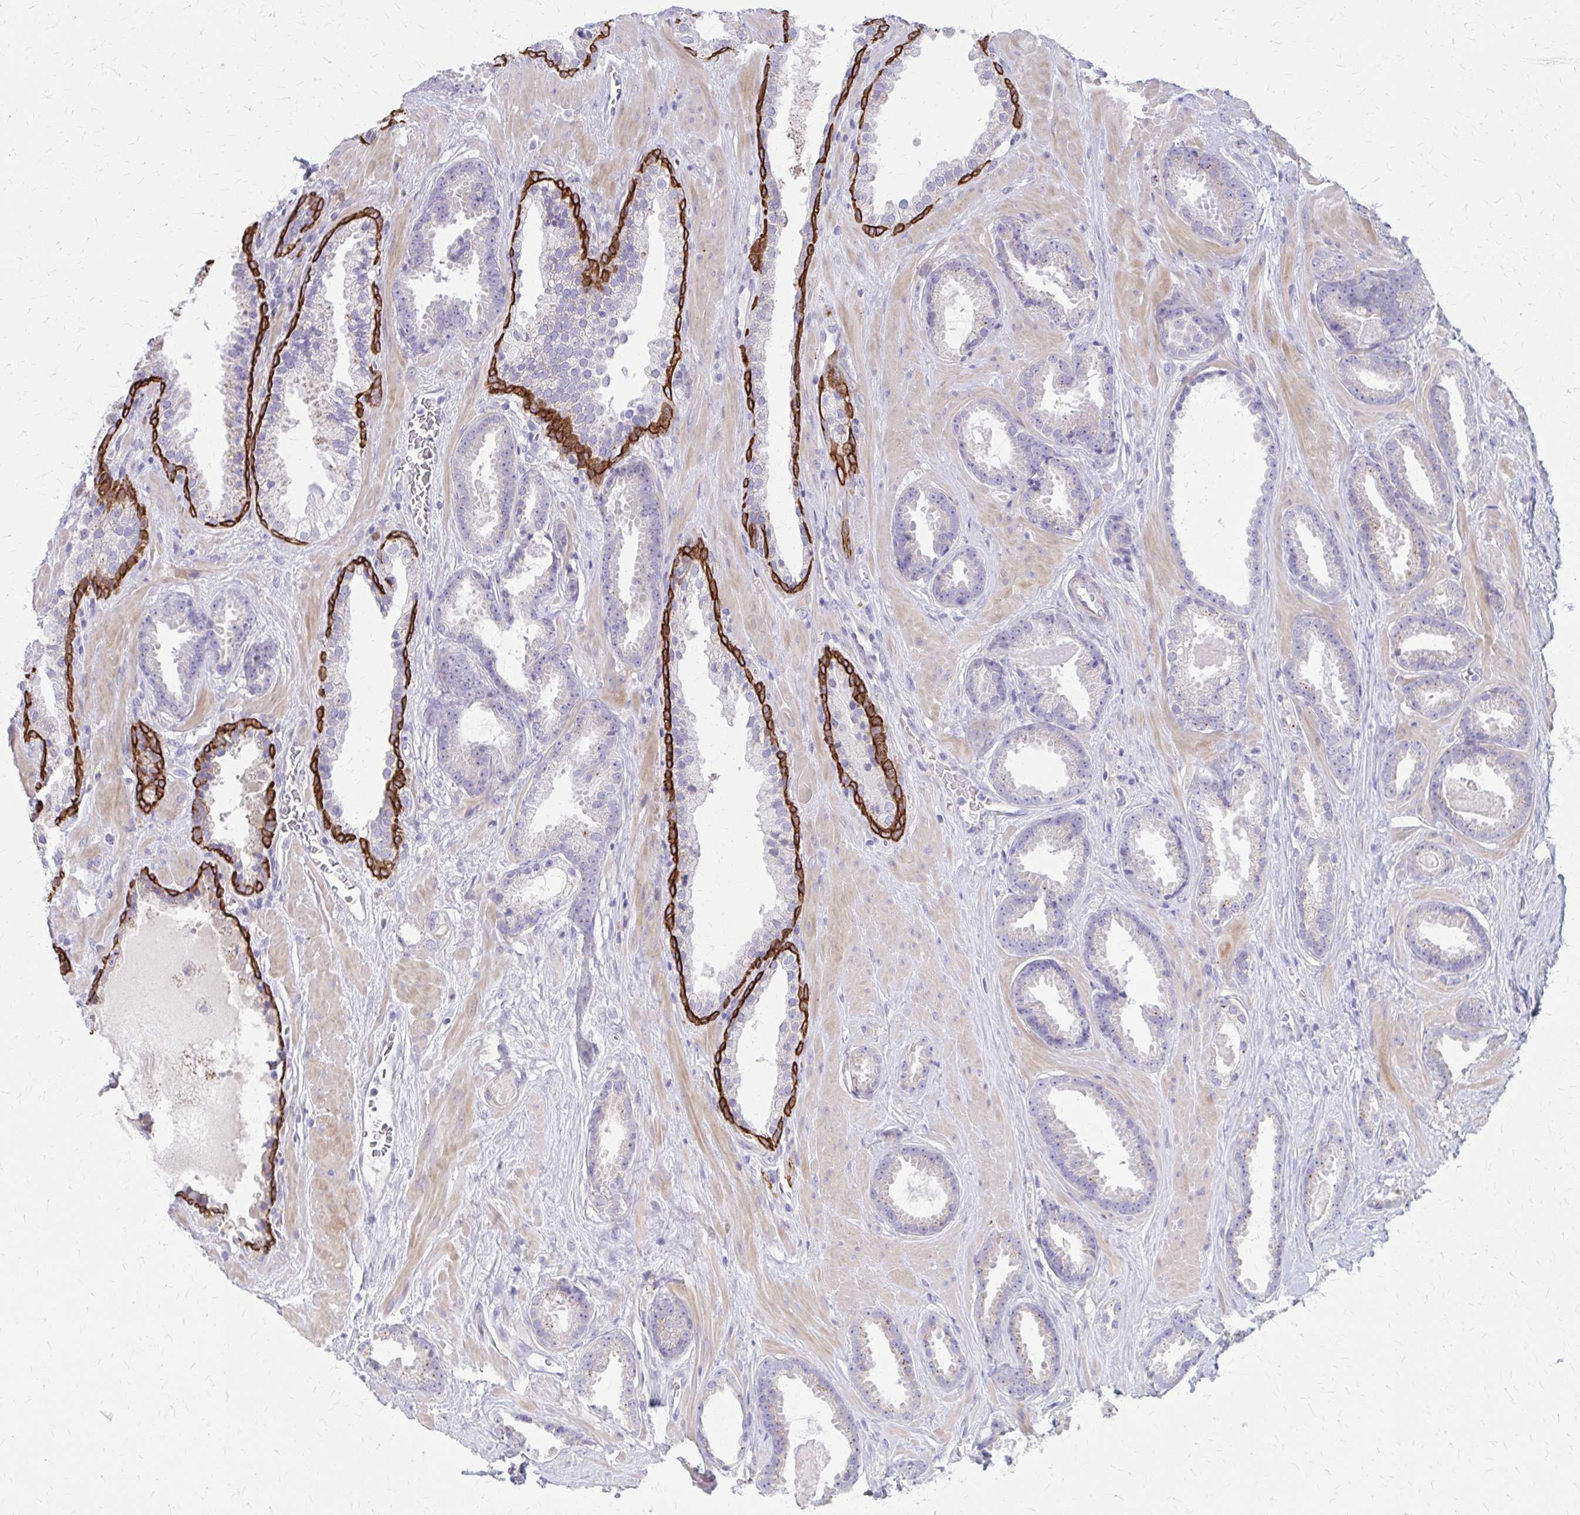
{"staining": {"intensity": "moderate", "quantity": "<25%", "location": "cytoplasmic/membranous"}, "tissue": "prostate cancer", "cell_type": "Tumor cells", "image_type": "cancer", "snomed": [{"axis": "morphology", "description": "Adenocarcinoma, Low grade"}, {"axis": "topography", "description": "Prostate"}], "caption": "Approximately <25% of tumor cells in human low-grade adenocarcinoma (prostate) exhibit moderate cytoplasmic/membranous protein positivity as visualized by brown immunohistochemical staining.", "gene": "GLYATL2", "patient": {"sex": "male", "age": 62}}